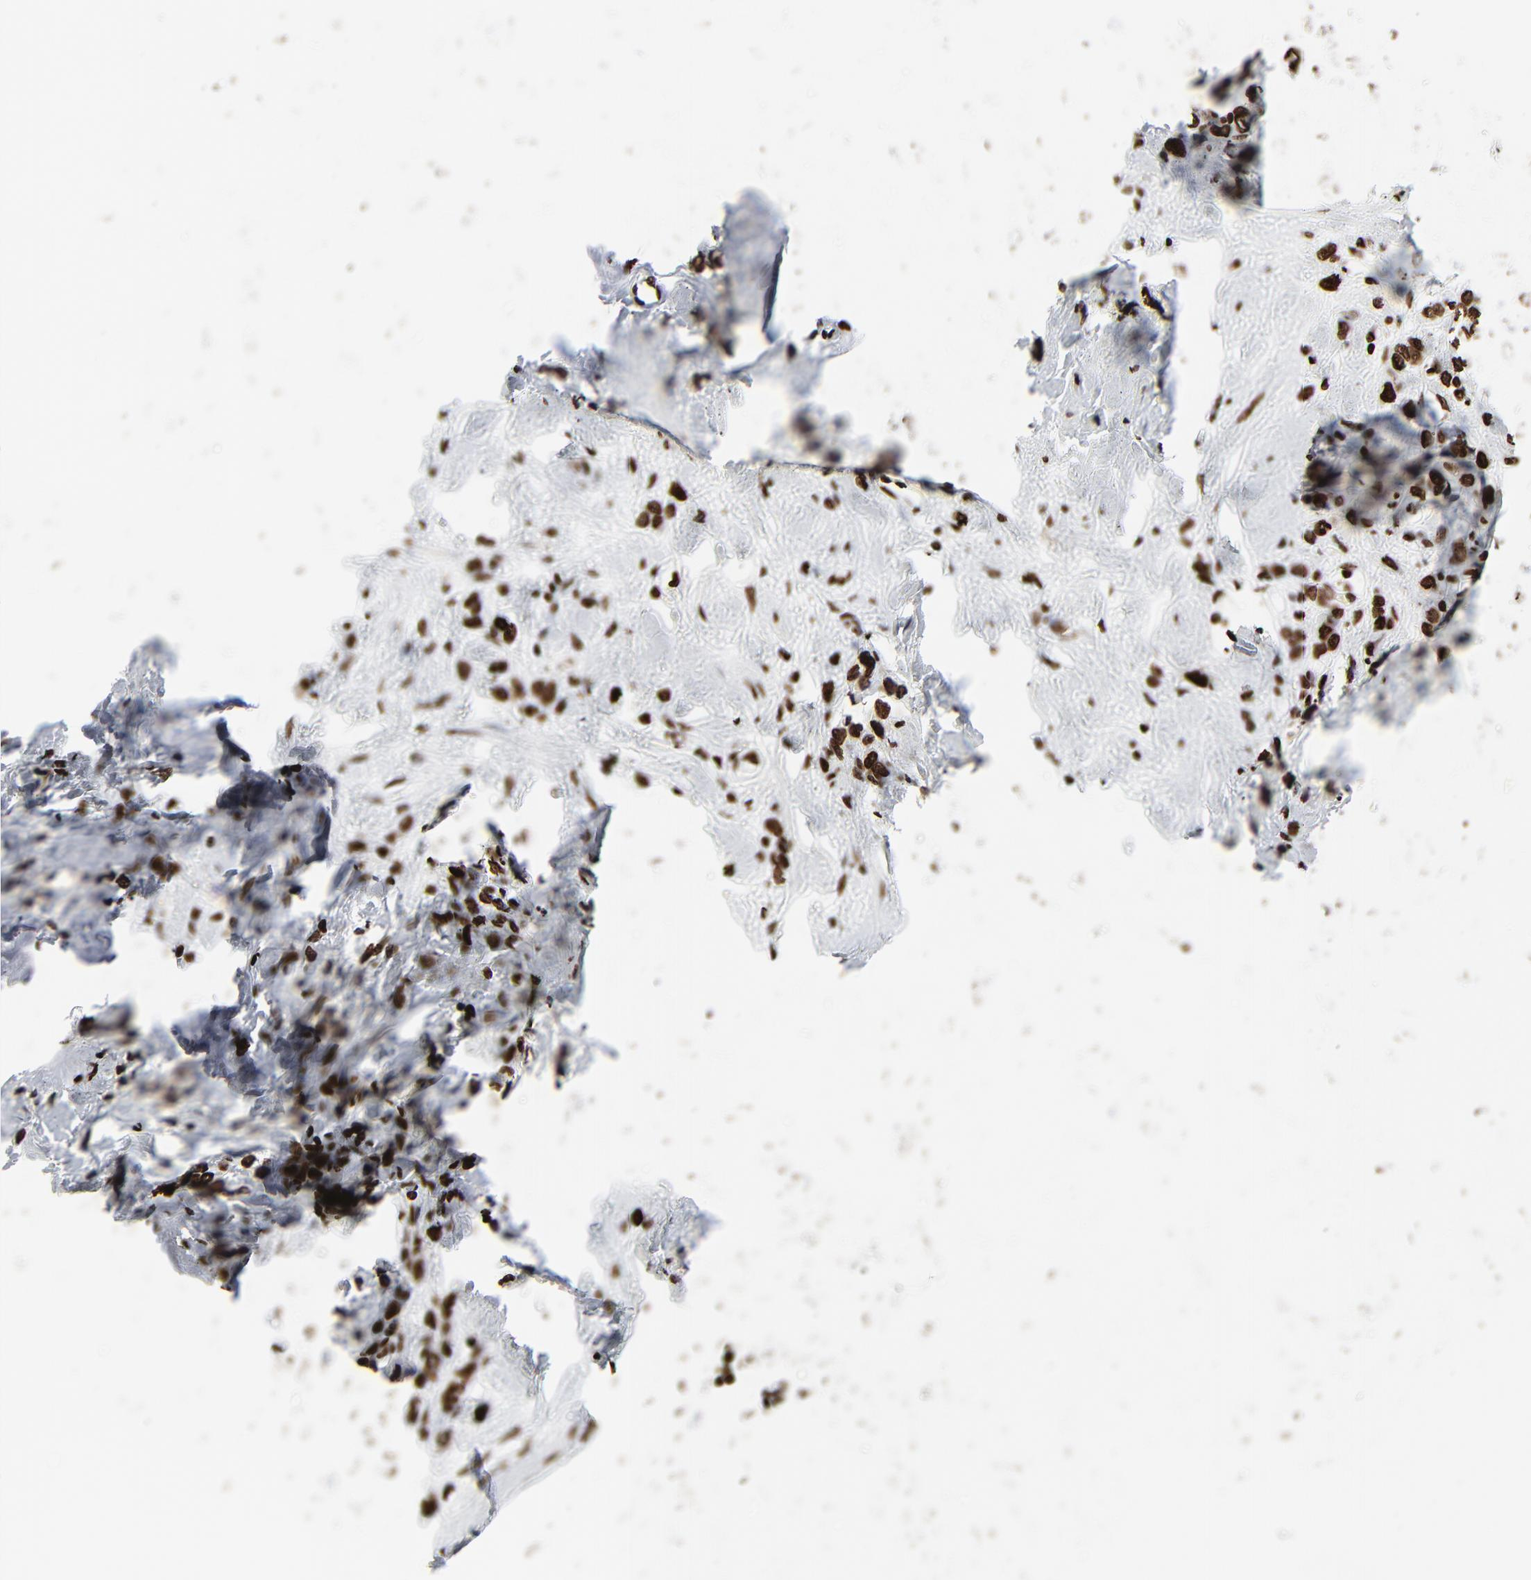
{"staining": {"intensity": "strong", "quantity": ">75%", "location": "nuclear"}, "tissue": "stomach cancer", "cell_type": "Tumor cells", "image_type": "cancer", "snomed": [{"axis": "morphology", "description": "Normal tissue, NOS"}, {"axis": "morphology", "description": "Adenocarcinoma, NOS"}, {"axis": "topography", "description": "Stomach"}], "caption": "This is a histology image of immunohistochemistry staining of stomach adenocarcinoma, which shows strong expression in the nuclear of tumor cells.", "gene": "H3-4", "patient": {"sex": "male", "age": 82}}